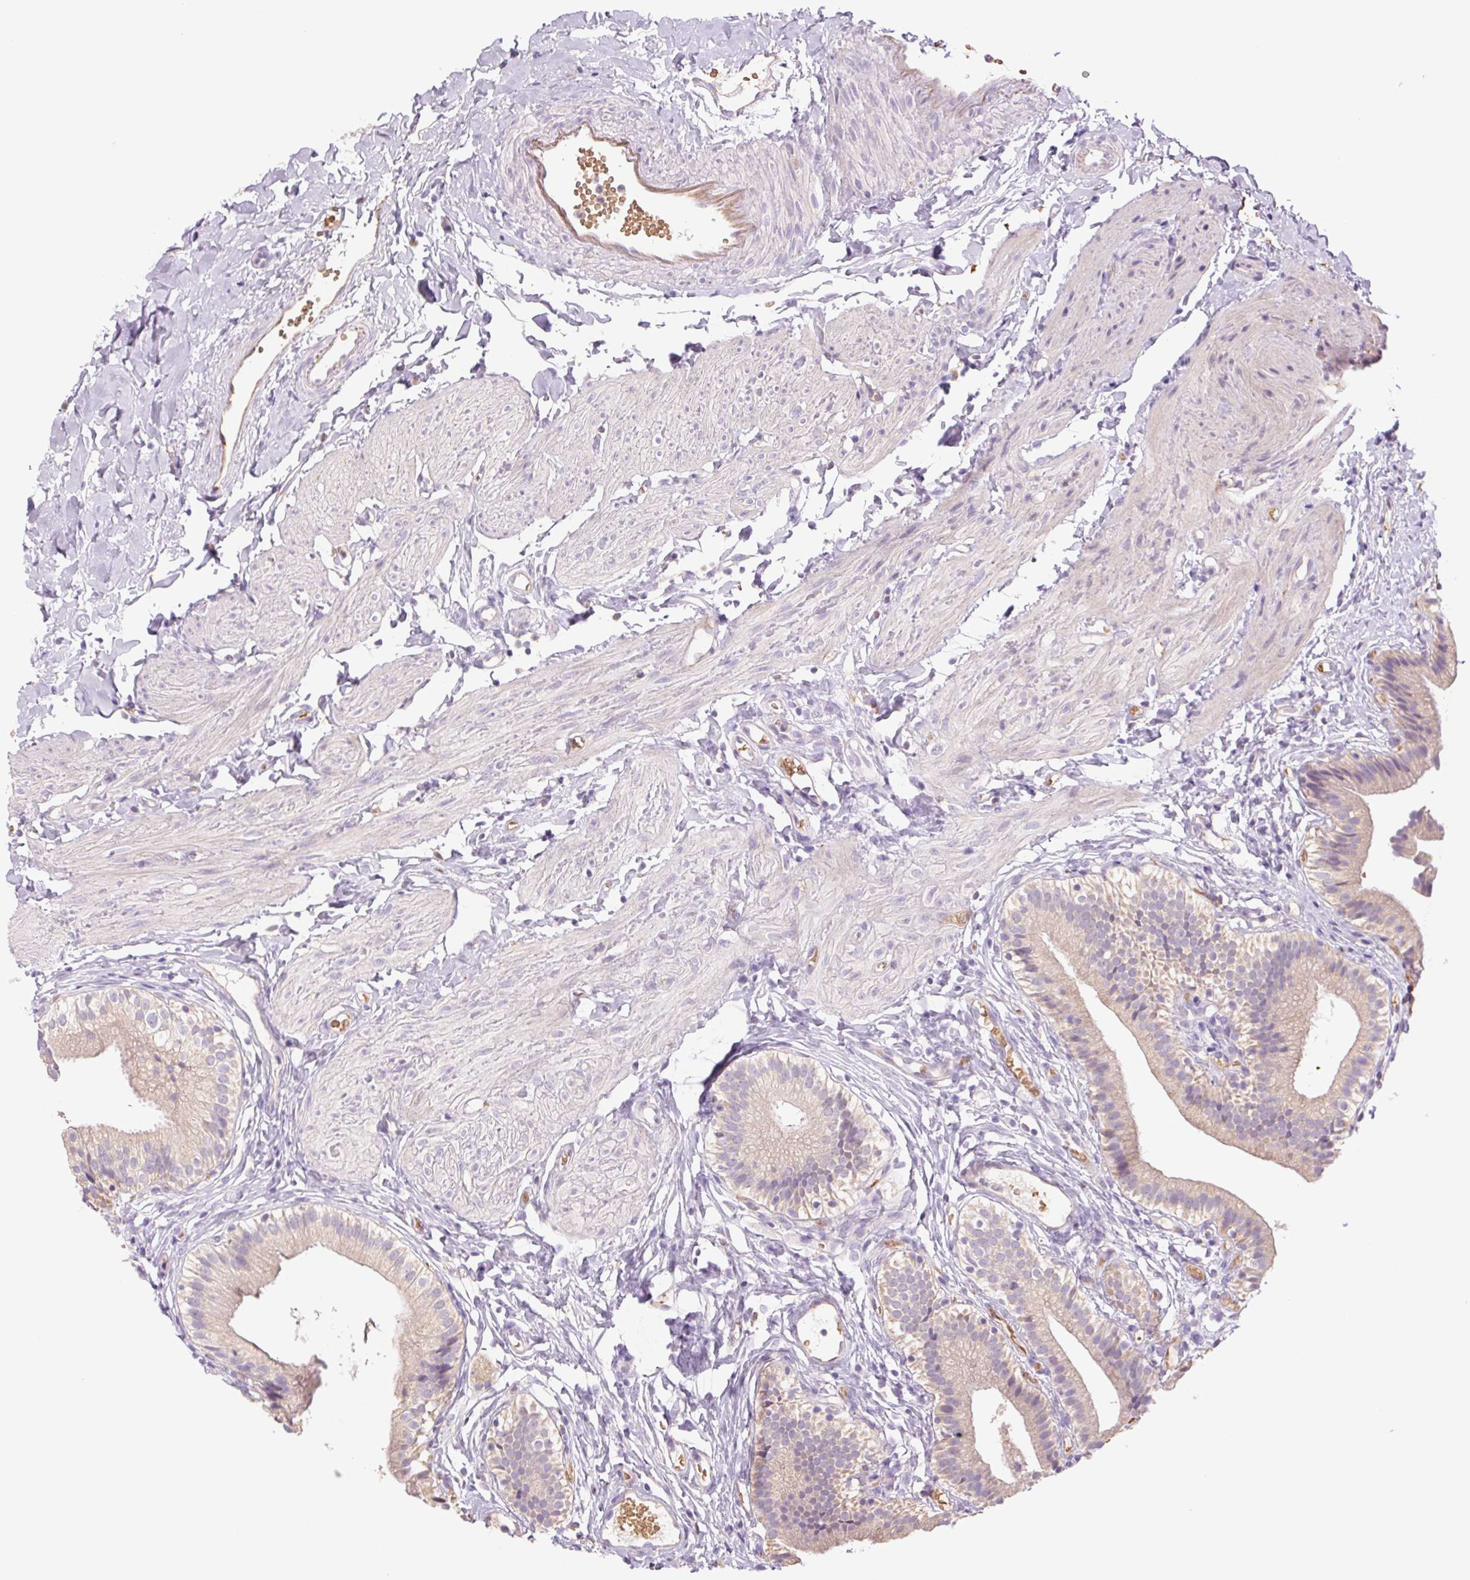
{"staining": {"intensity": "weak", "quantity": "25%-75%", "location": "cytoplasmic/membranous"}, "tissue": "gallbladder", "cell_type": "Glandular cells", "image_type": "normal", "snomed": [{"axis": "morphology", "description": "Normal tissue, NOS"}, {"axis": "topography", "description": "Gallbladder"}], "caption": "A histopathology image showing weak cytoplasmic/membranous expression in about 25%-75% of glandular cells in normal gallbladder, as visualized by brown immunohistochemical staining.", "gene": "IGFL3", "patient": {"sex": "female", "age": 47}}